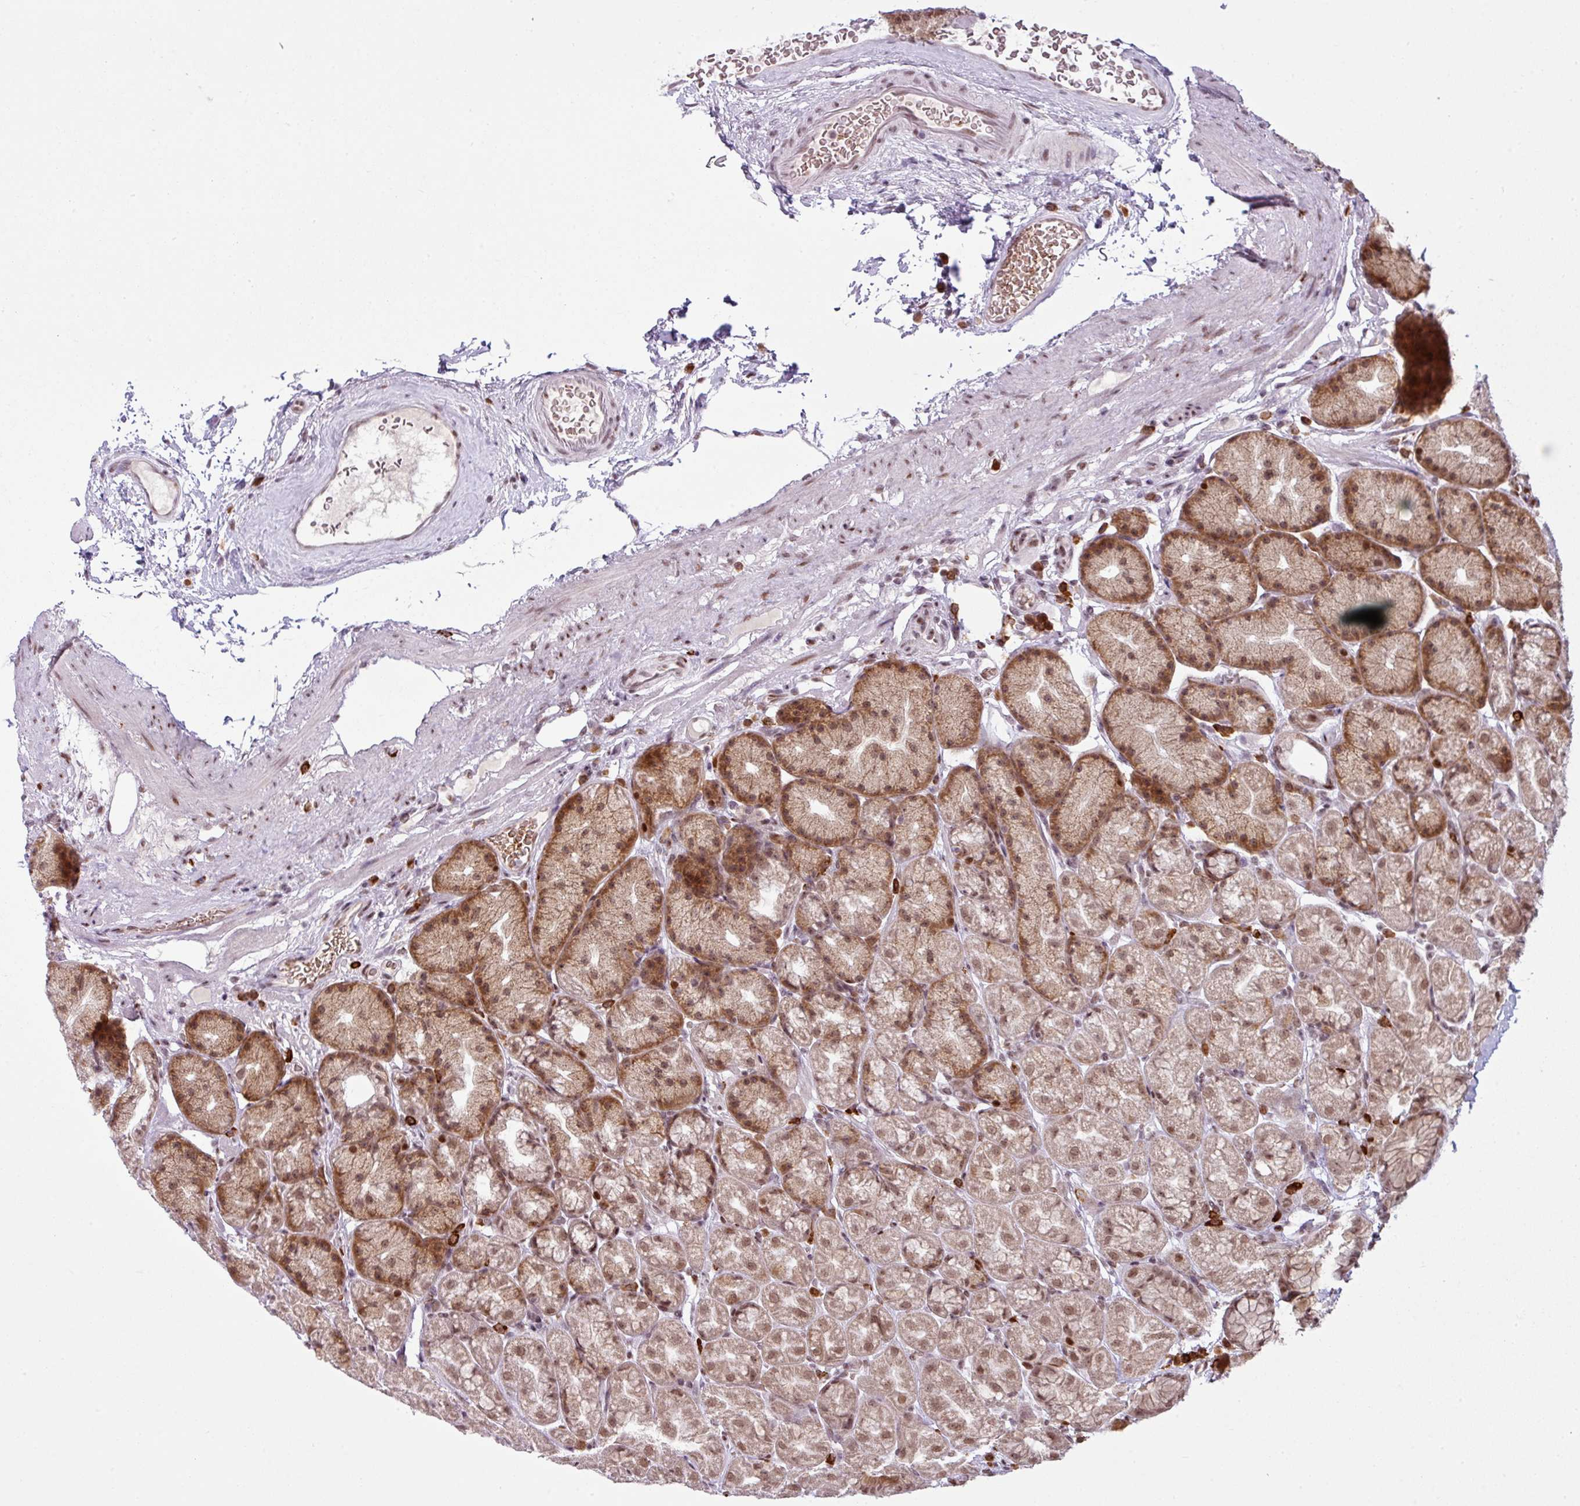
{"staining": {"intensity": "moderate", "quantity": "25%-75%", "location": "cytoplasmic/membranous,nuclear"}, "tissue": "stomach", "cell_type": "Glandular cells", "image_type": "normal", "snomed": [{"axis": "morphology", "description": "Normal tissue, NOS"}, {"axis": "topography", "description": "Stomach, lower"}], "caption": "Moderate cytoplasmic/membranous,nuclear protein staining is identified in about 25%-75% of glandular cells in stomach. The protein of interest is stained brown, and the nuclei are stained in blue (DAB (3,3'-diaminobenzidine) IHC with brightfield microscopy, high magnification).", "gene": "PRDM5", "patient": {"sex": "male", "age": 67}}